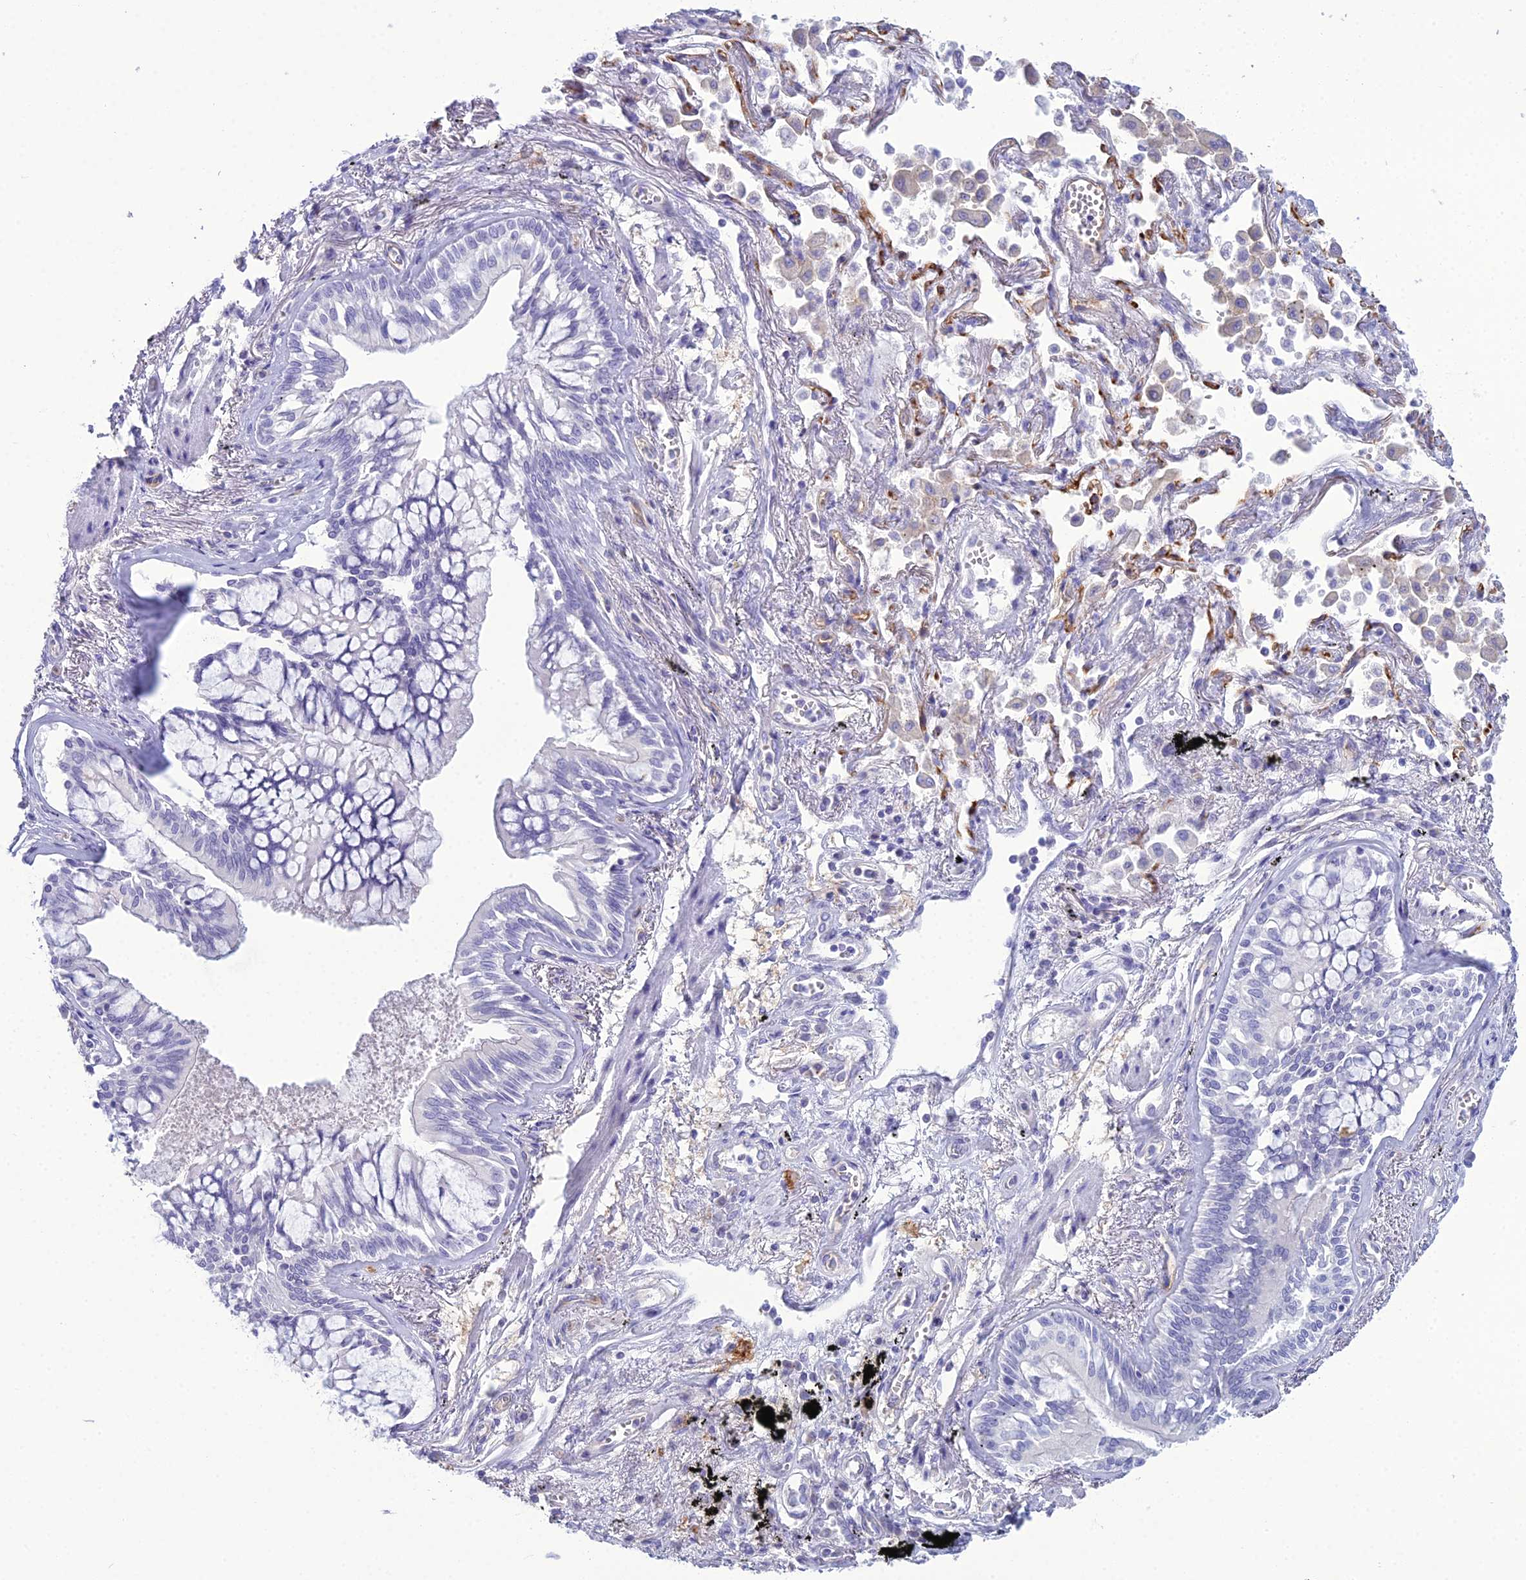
{"staining": {"intensity": "negative", "quantity": "none", "location": "none"}, "tissue": "lung cancer", "cell_type": "Tumor cells", "image_type": "cancer", "snomed": [{"axis": "morphology", "description": "Adenocarcinoma, NOS"}, {"axis": "topography", "description": "Lung"}], "caption": "Tumor cells are negative for protein expression in human adenocarcinoma (lung).", "gene": "ACE", "patient": {"sex": "male", "age": 67}}